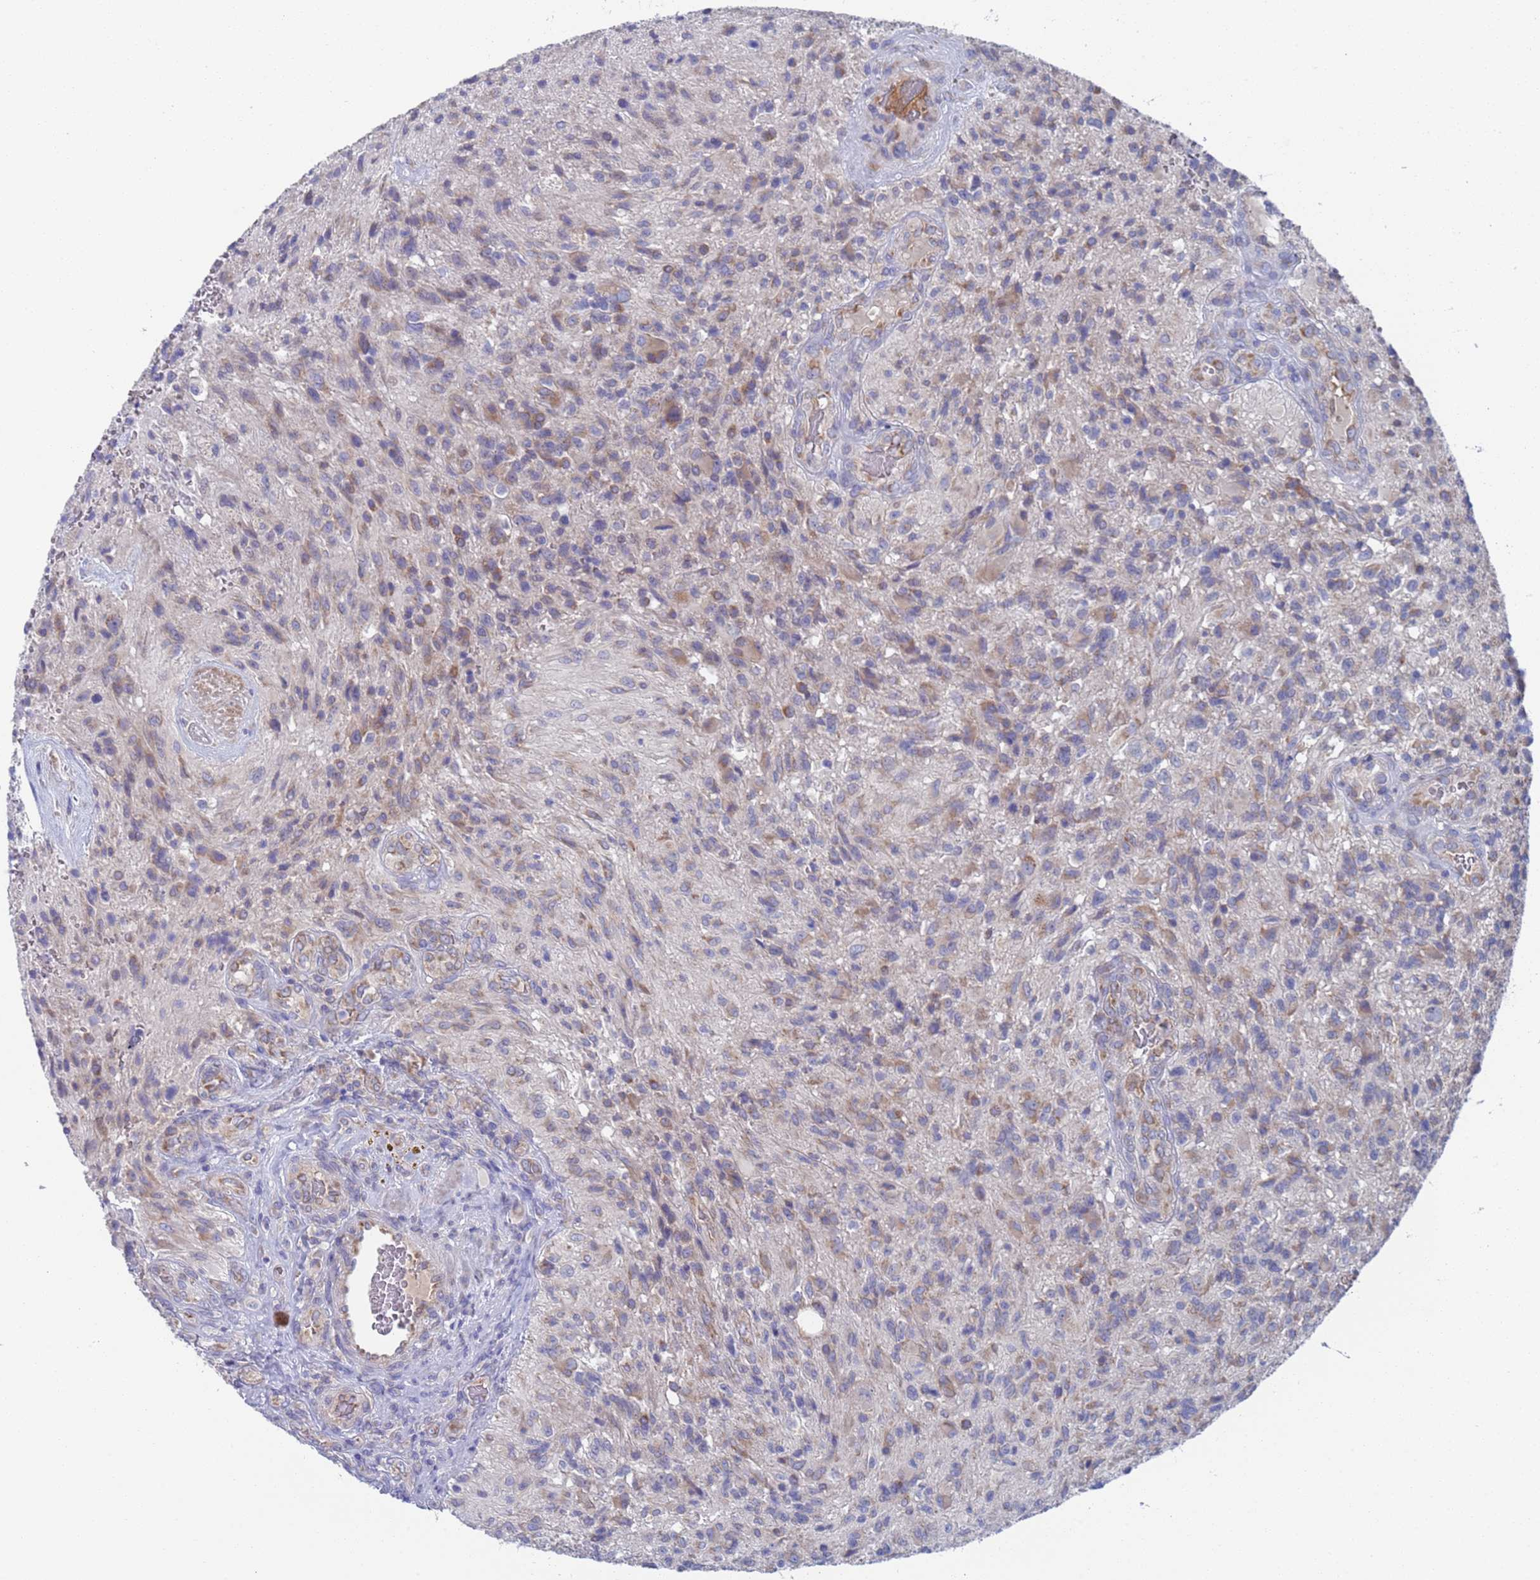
{"staining": {"intensity": "weak", "quantity": "<25%", "location": "cytoplasmic/membranous"}, "tissue": "glioma", "cell_type": "Tumor cells", "image_type": "cancer", "snomed": [{"axis": "morphology", "description": "Glioma, malignant, High grade"}, {"axis": "topography", "description": "Brain"}], "caption": "Immunohistochemical staining of malignant high-grade glioma displays no significant staining in tumor cells.", "gene": "PET117", "patient": {"sex": "male", "age": 56}}